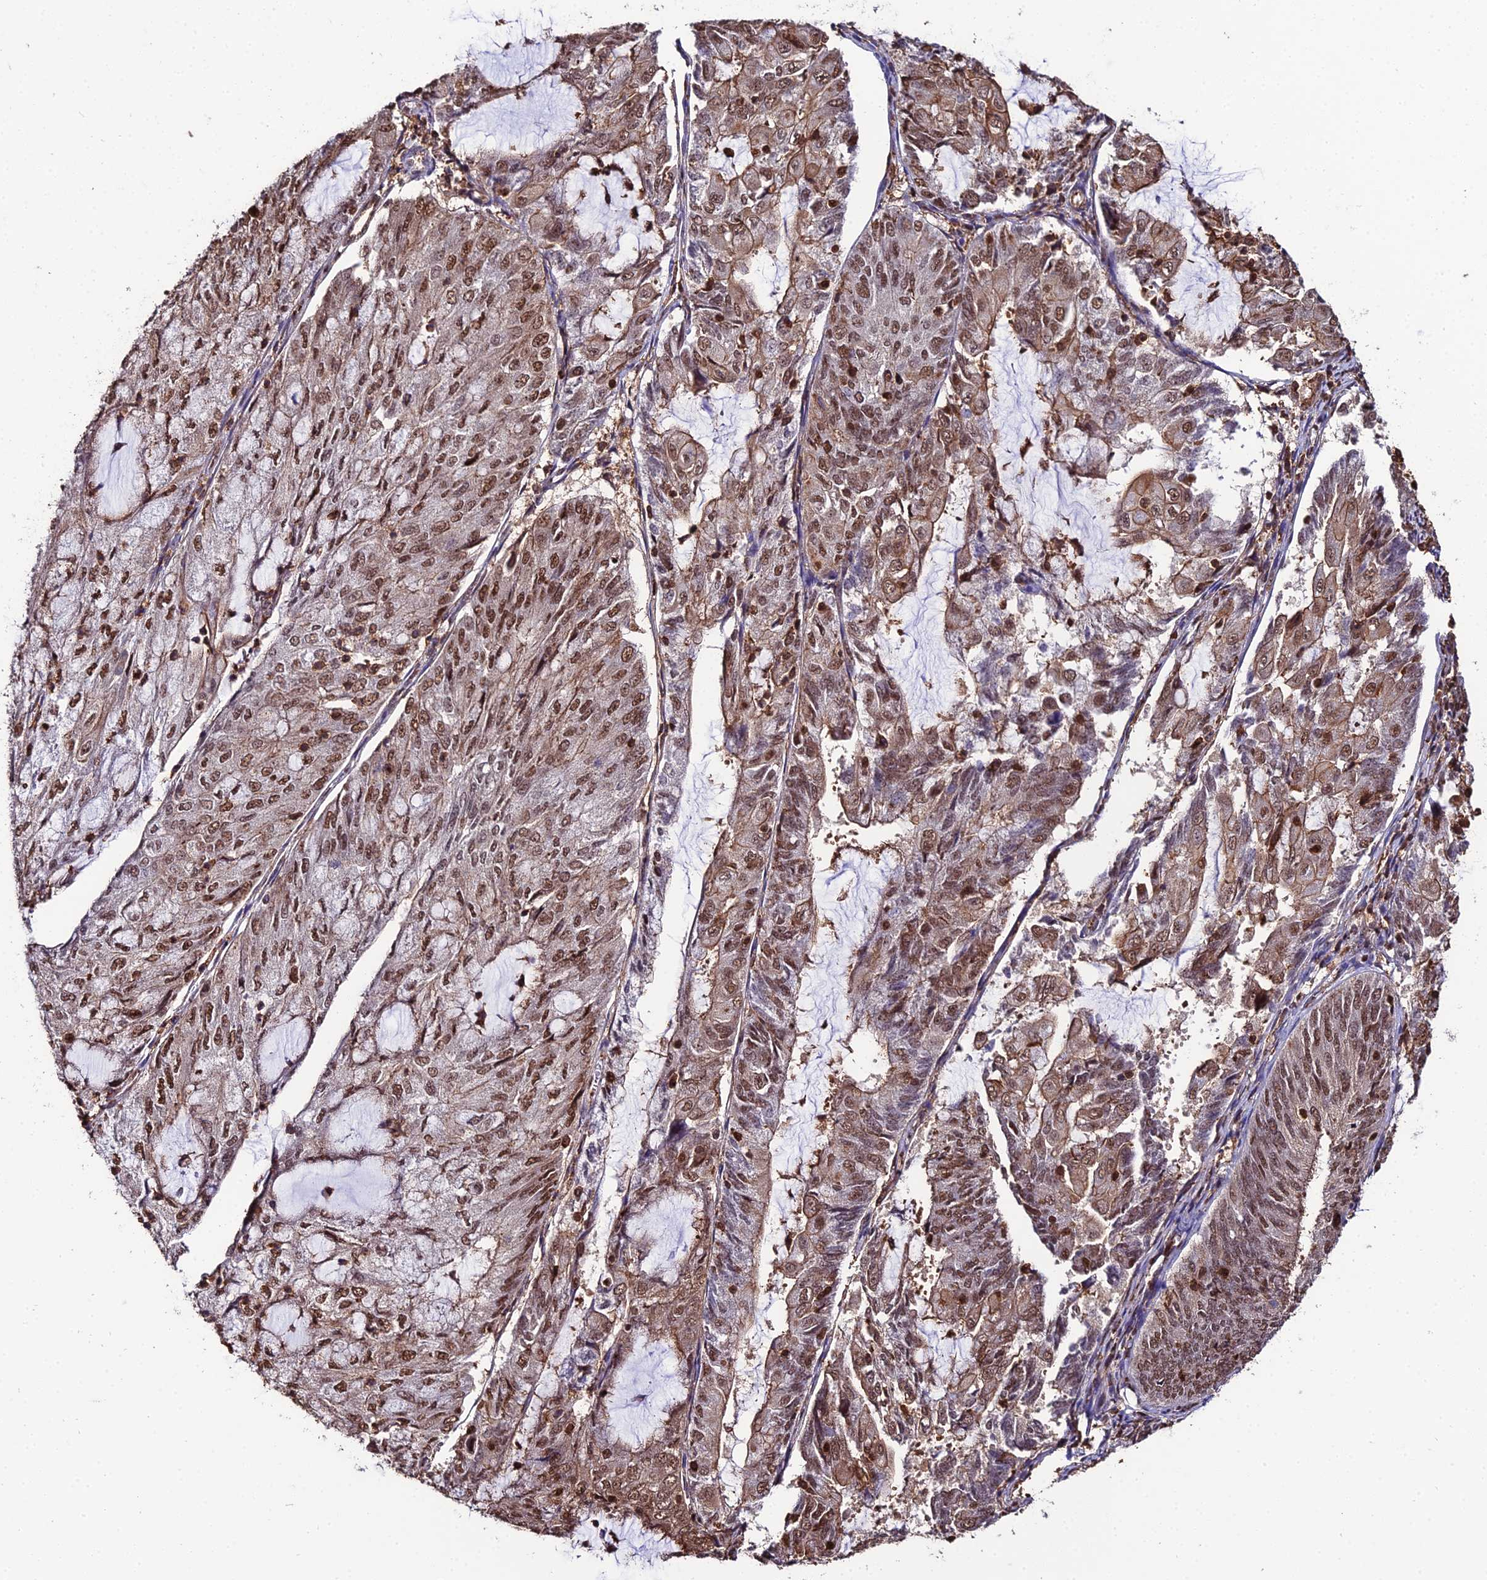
{"staining": {"intensity": "moderate", "quantity": "25%-75%", "location": "nuclear"}, "tissue": "endometrial cancer", "cell_type": "Tumor cells", "image_type": "cancer", "snomed": [{"axis": "morphology", "description": "Adenocarcinoma, NOS"}, {"axis": "topography", "description": "Endometrium"}], "caption": "Immunohistochemical staining of human adenocarcinoma (endometrial) reveals medium levels of moderate nuclear protein expression in about 25%-75% of tumor cells.", "gene": "PPP4C", "patient": {"sex": "female", "age": 81}}